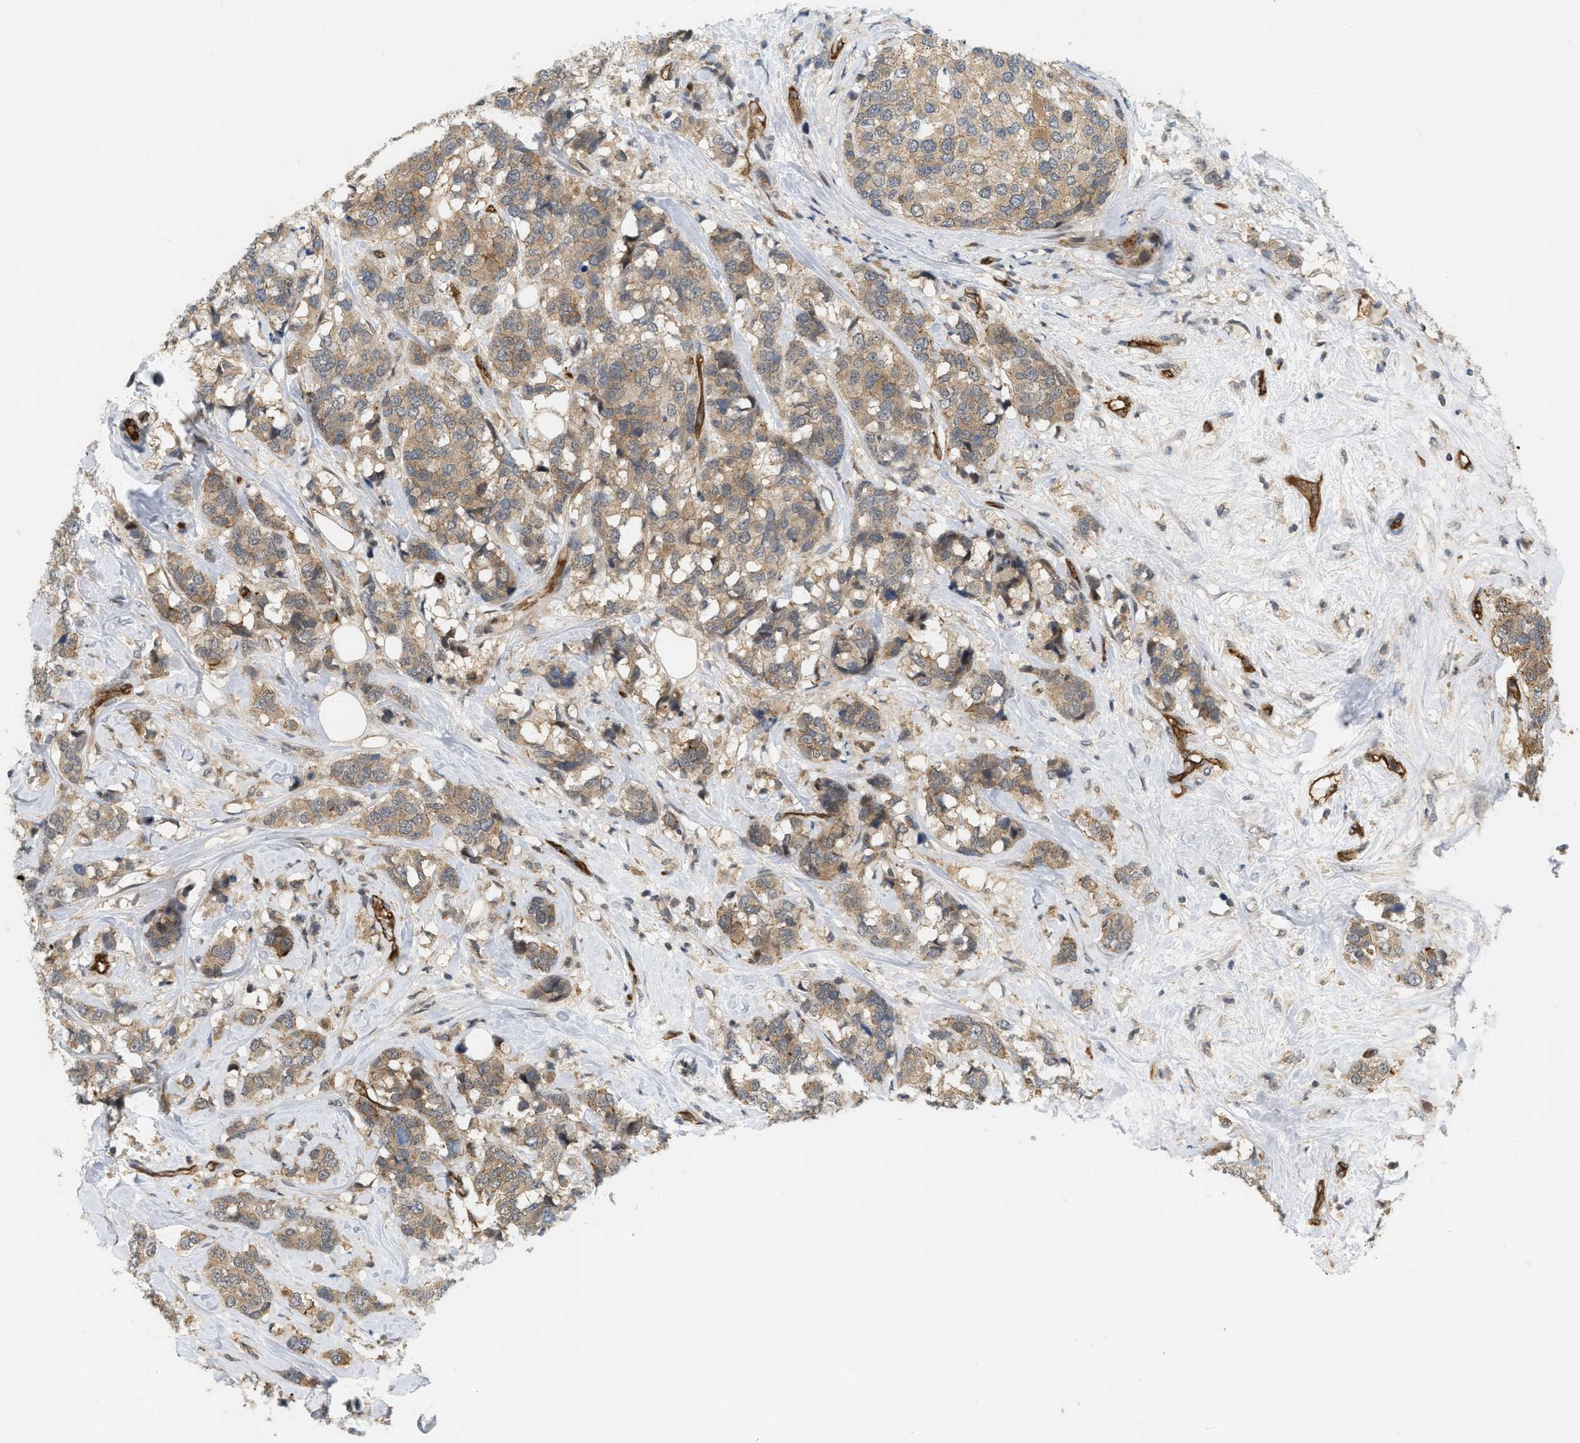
{"staining": {"intensity": "moderate", "quantity": ">75%", "location": "cytoplasmic/membranous"}, "tissue": "breast cancer", "cell_type": "Tumor cells", "image_type": "cancer", "snomed": [{"axis": "morphology", "description": "Lobular carcinoma"}, {"axis": "topography", "description": "Breast"}], "caption": "Tumor cells show medium levels of moderate cytoplasmic/membranous positivity in about >75% of cells in lobular carcinoma (breast). The staining is performed using DAB brown chromogen to label protein expression. The nuclei are counter-stained blue using hematoxylin.", "gene": "PALMD", "patient": {"sex": "female", "age": 59}}